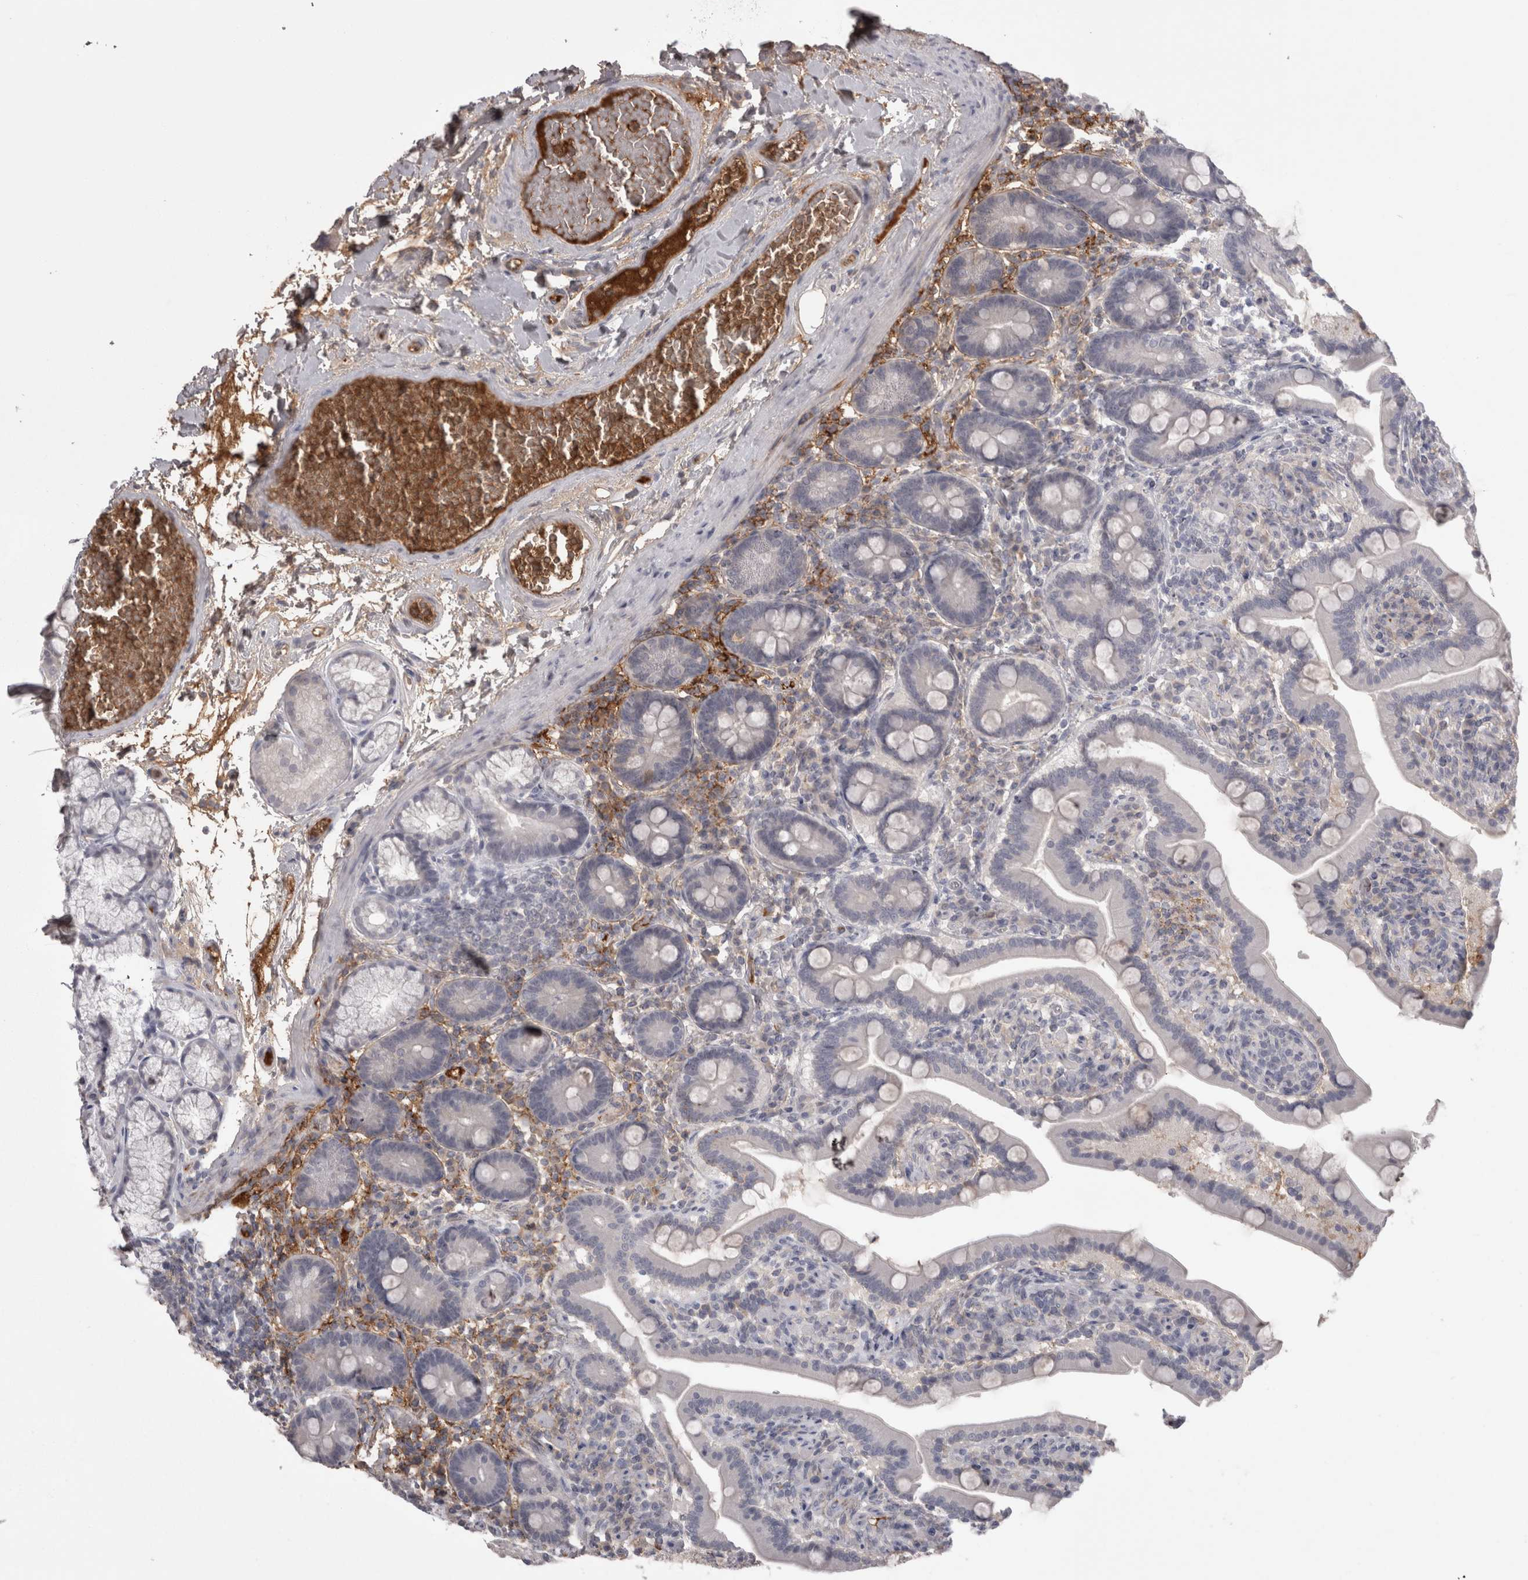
{"staining": {"intensity": "negative", "quantity": "none", "location": "none"}, "tissue": "duodenum", "cell_type": "Glandular cells", "image_type": "normal", "snomed": [{"axis": "morphology", "description": "Normal tissue, NOS"}, {"axis": "topography", "description": "Duodenum"}], "caption": "This is a photomicrograph of IHC staining of benign duodenum, which shows no staining in glandular cells.", "gene": "SAA4", "patient": {"sex": "male", "age": 54}}